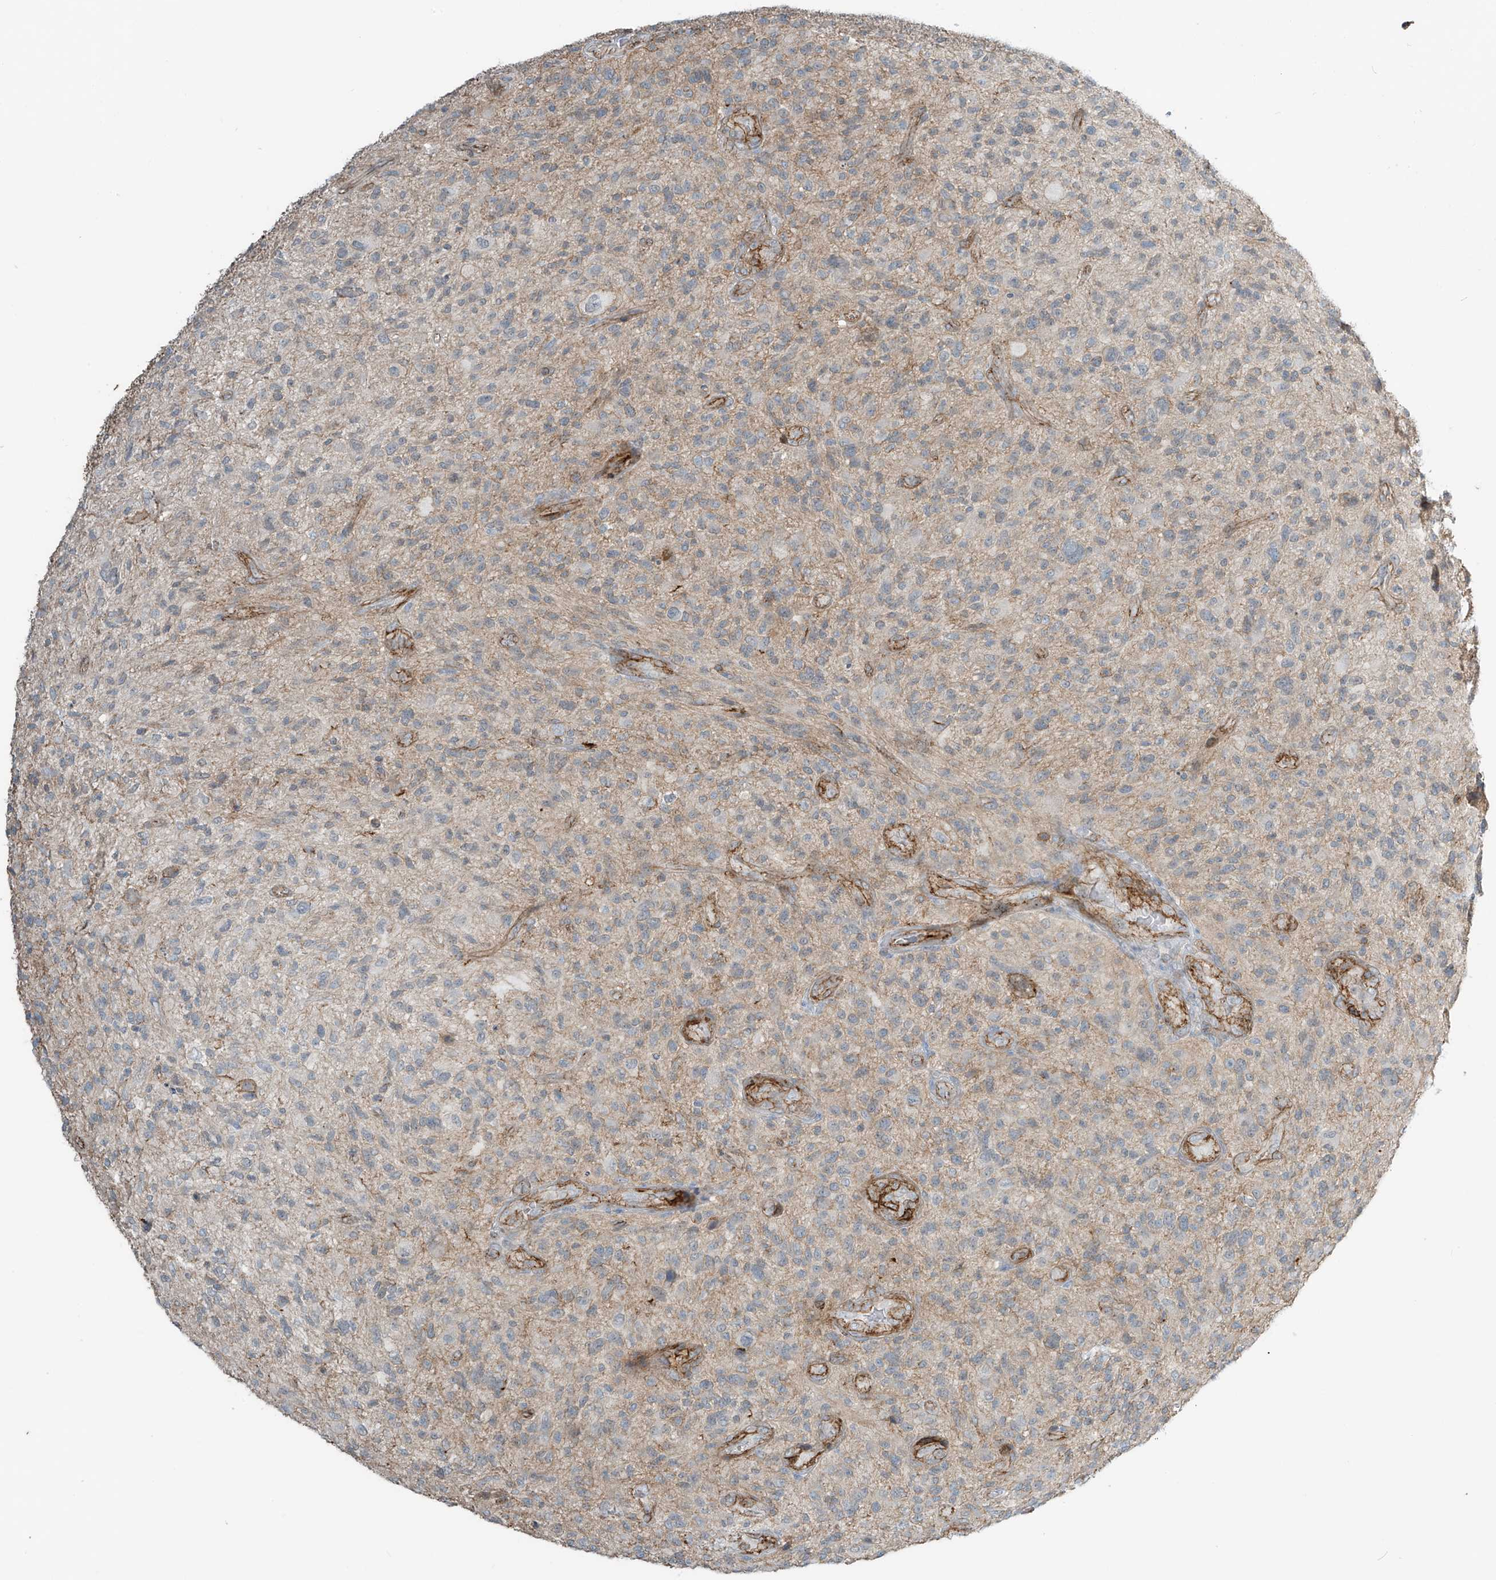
{"staining": {"intensity": "negative", "quantity": "none", "location": "none"}, "tissue": "glioma", "cell_type": "Tumor cells", "image_type": "cancer", "snomed": [{"axis": "morphology", "description": "Glioma, malignant, High grade"}, {"axis": "topography", "description": "Brain"}], "caption": "Immunohistochemical staining of malignant high-grade glioma displays no significant staining in tumor cells.", "gene": "SLC9A2", "patient": {"sex": "male", "age": 47}}